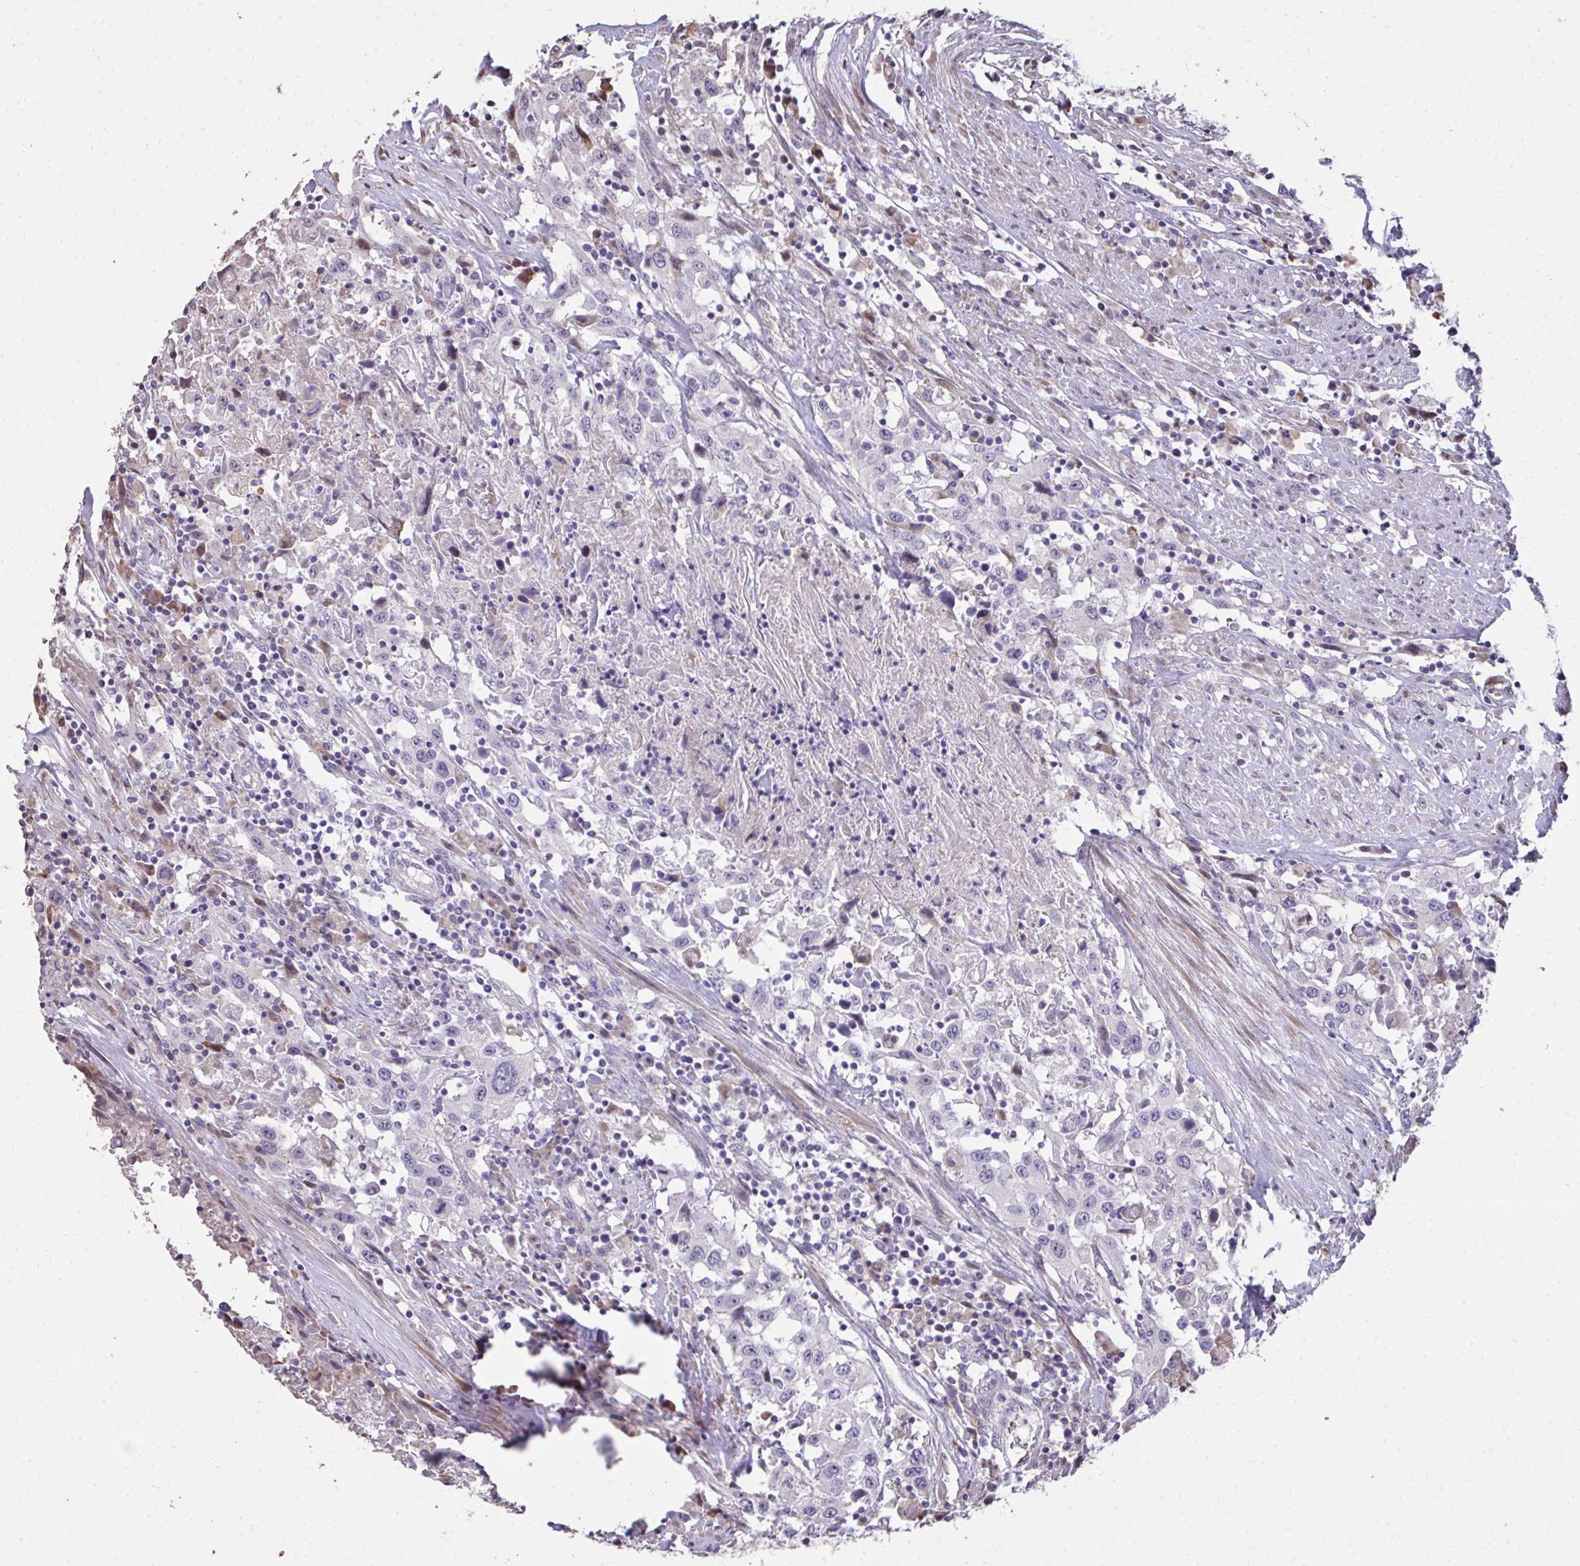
{"staining": {"intensity": "negative", "quantity": "none", "location": "none"}, "tissue": "urothelial cancer", "cell_type": "Tumor cells", "image_type": "cancer", "snomed": [{"axis": "morphology", "description": "Urothelial carcinoma, High grade"}, {"axis": "topography", "description": "Urinary bladder"}], "caption": "Tumor cells show no significant expression in urothelial cancer. The staining is performed using DAB (3,3'-diaminobenzidine) brown chromogen with nuclei counter-stained in using hematoxylin.", "gene": "FIBCD1", "patient": {"sex": "male", "age": 61}}